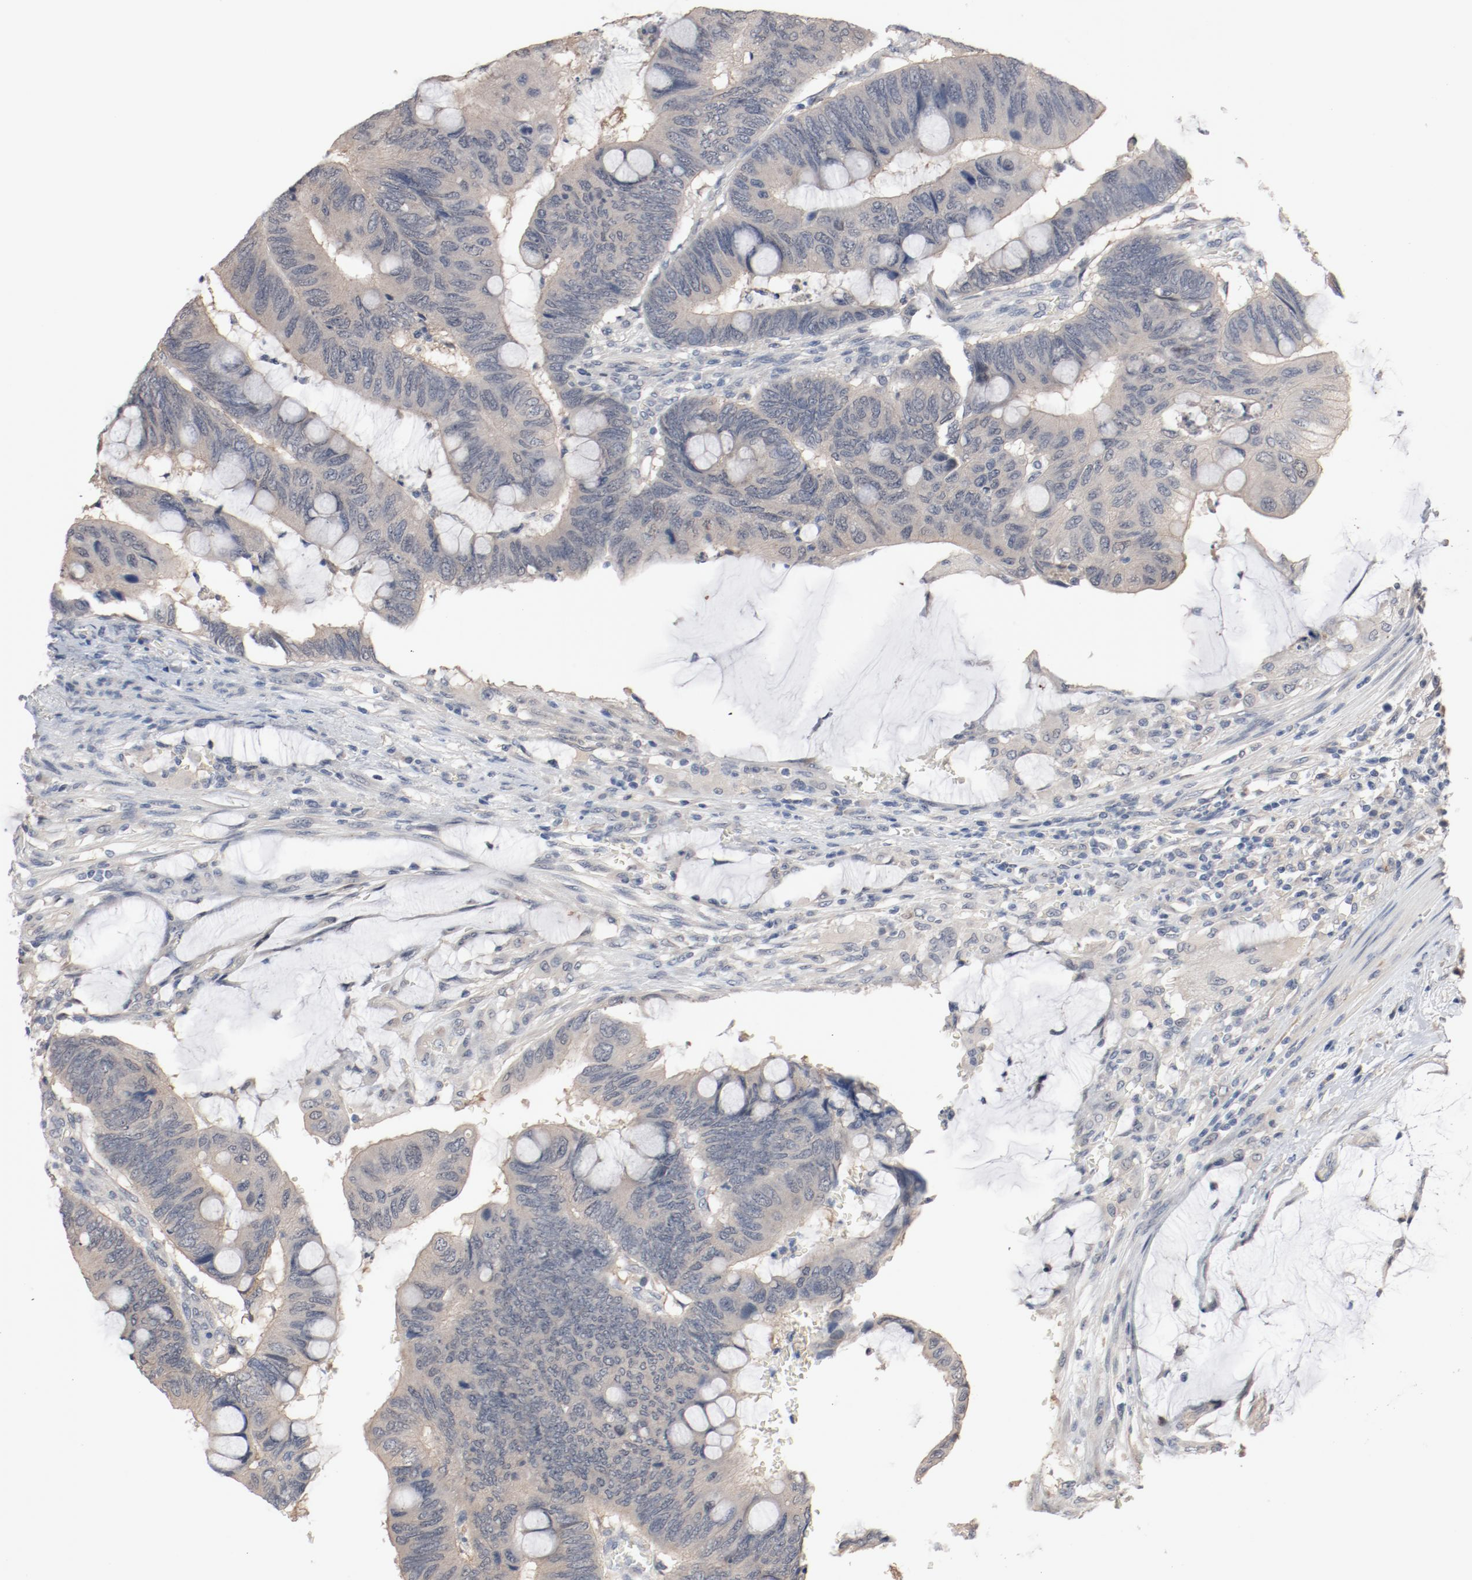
{"staining": {"intensity": "moderate", "quantity": ">75%", "location": "cytoplasmic/membranous"}, "tissue": "colorectal cancer", "cell_type": "Tumor cells", "image_type": "cancer", "snomed": [{"axis": "morphology", "description": "Normal tissue, NOS"}, {"axis": "morphology", "description": "Adenocarcinoma, NOS"}, {"axis": "topography", "description": "Rectum"}], "caption": "Protein staining reveals moderate cytoplasmic/membranous positivity in approximately >75% of tumor cells in colorectal adenocarcinoma.", "gene": "DNAL4", "patient": {"sex": "male", "age": 92}}